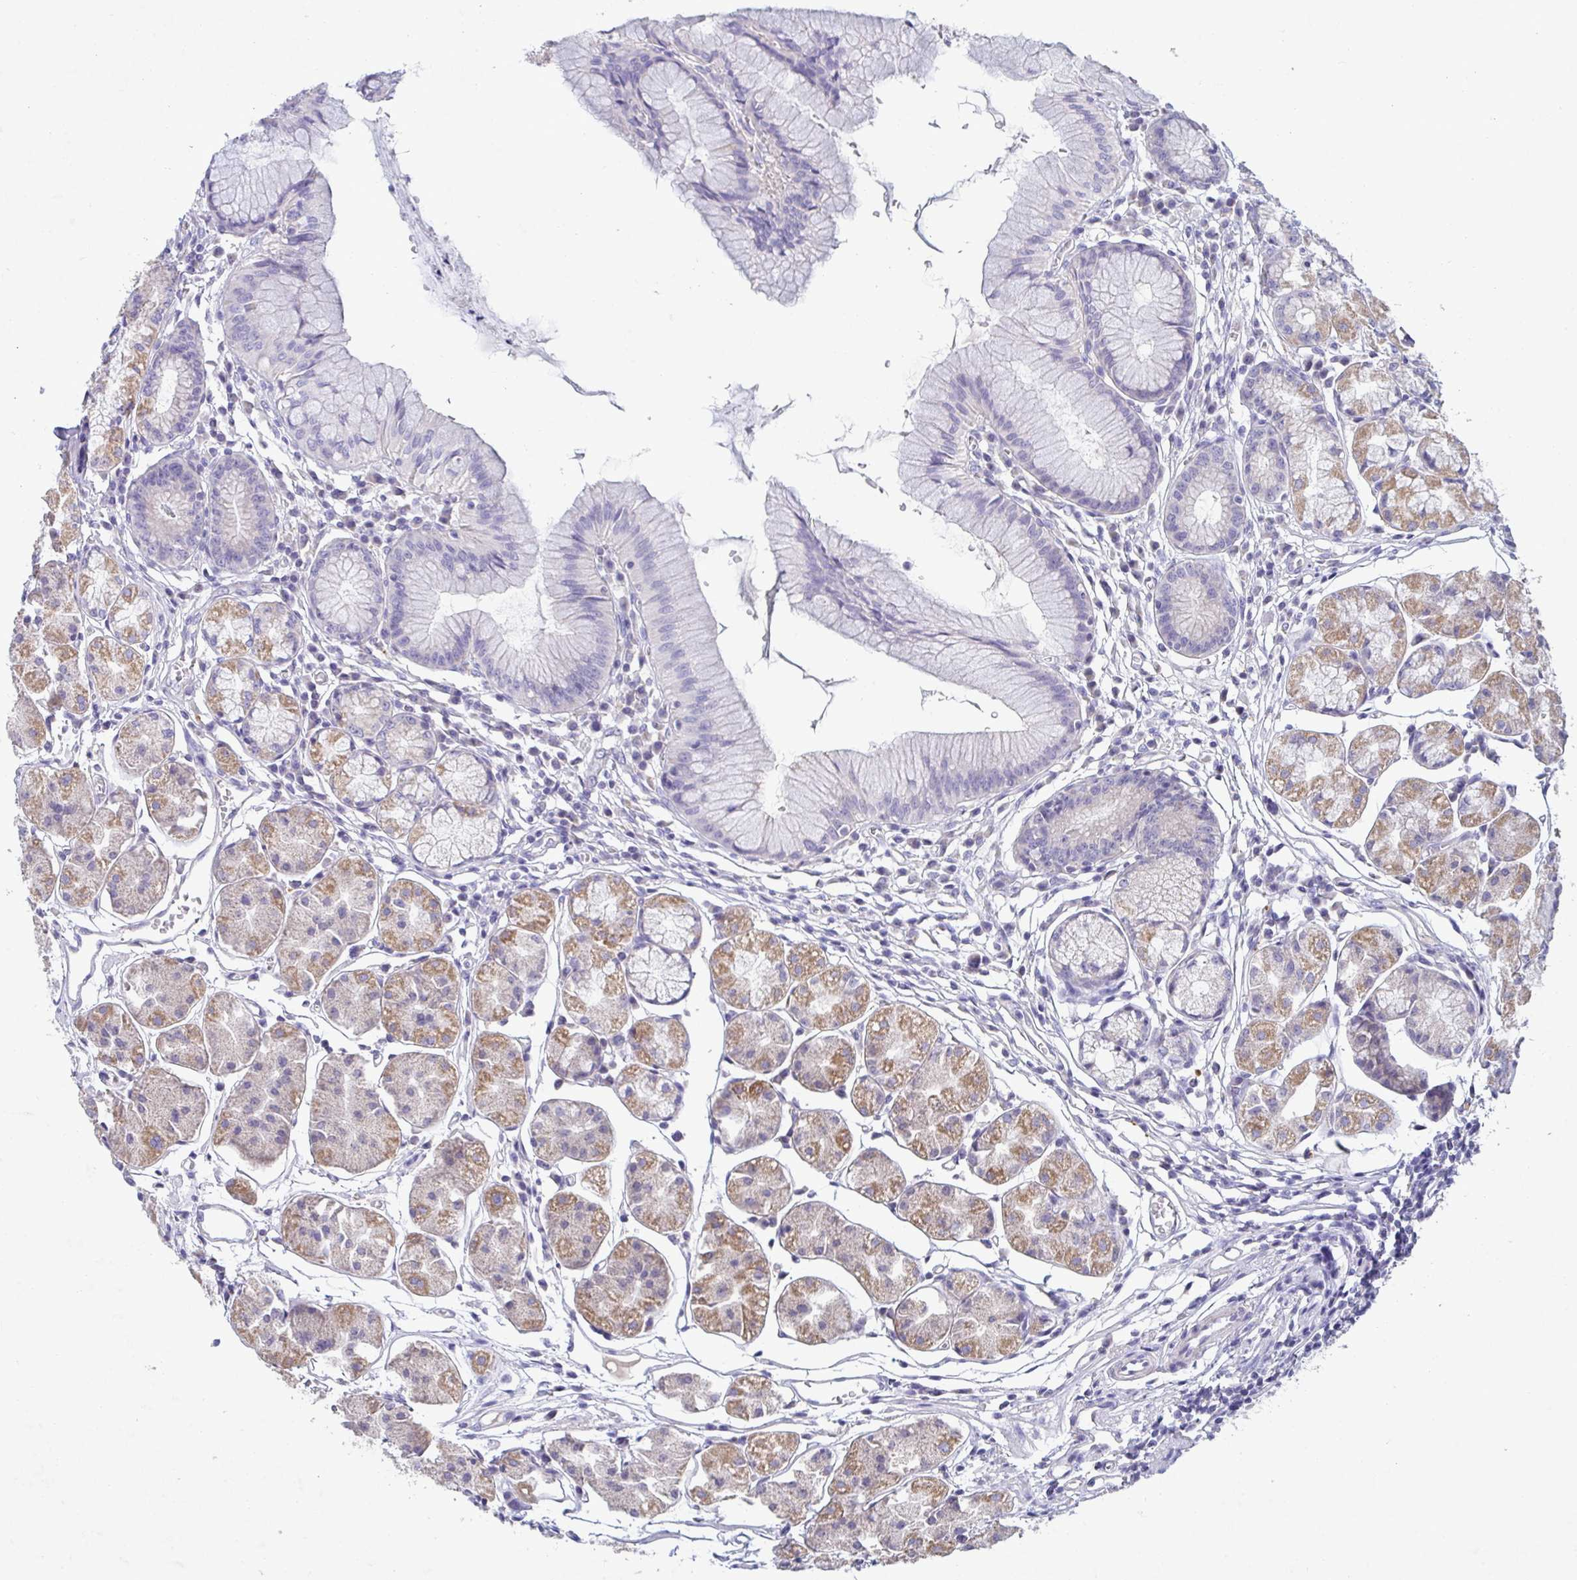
{"staining": {"intensity": "moderate", "quantity": "25%-75%", "location": "cytoplasmic/membranous"}, "tissue": "stomach", "cell_type": "Glandular cells", "image_type": "normal", "snomed": [{"axis": "morphology", "description": "Normal tissue, NOS"}, {"axis": "topography", "description": "Stomach"}], "caption": "Protein staining exhibits moderate cytoplasmic/membranous positivity in about 25%-75% of glandular cells in unremarkable stomach.", "gene": "GALNT13", "patient": {"sex": "male", "age": 55}}